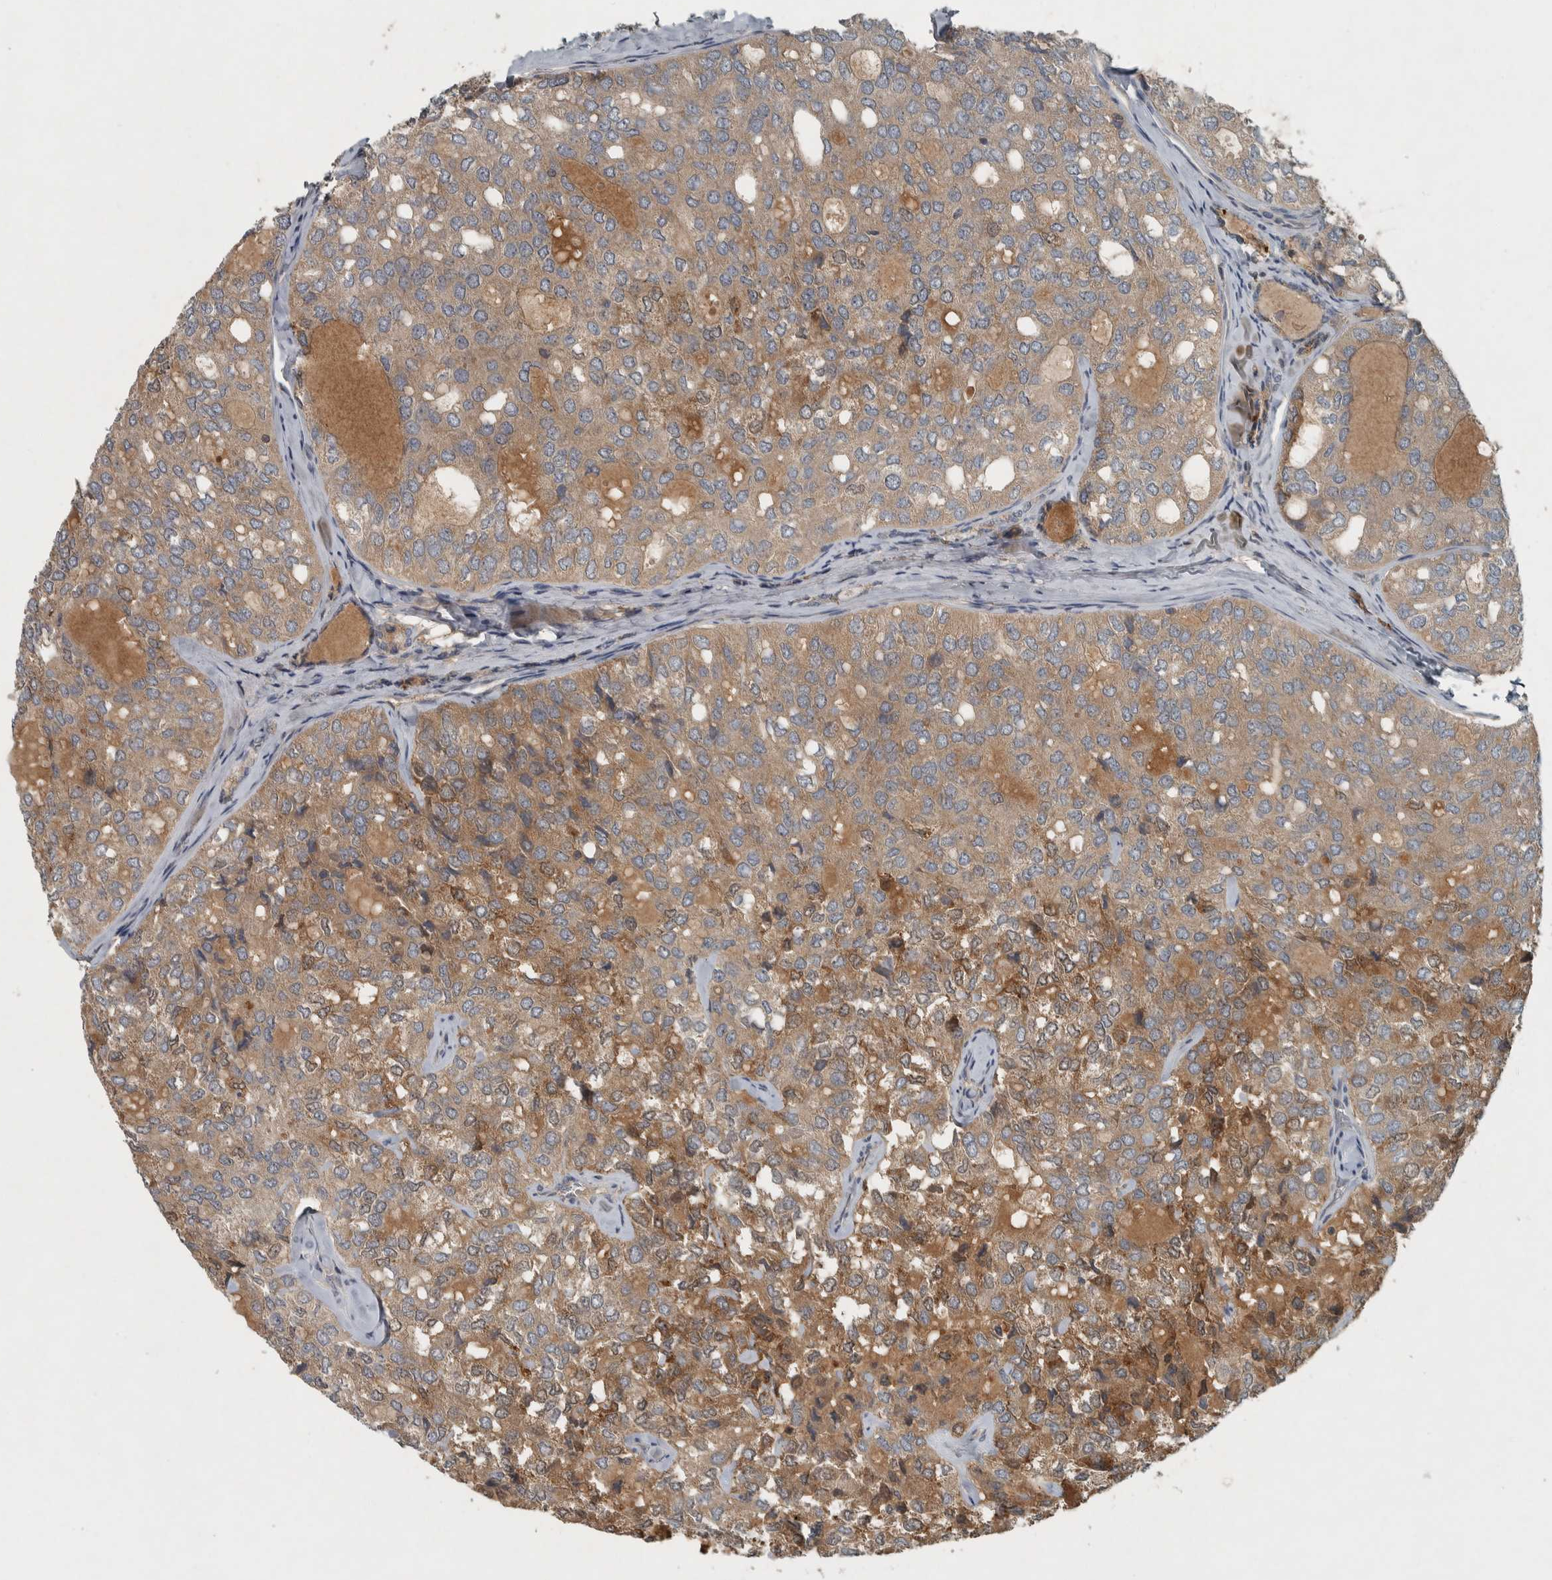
{"staining": {"intensity": "moderate", "quantity": ">75%", "location": "cytoplasmic/membranous"}, "tissue": "thyroid cancer", "cell_type": "Tumor cells", "image_type": "cancer", "snomed": [{"axis": "morphology", "description": "Follicular adenoma carcinoma, NOS"}, {"axis": "topography", "description": "Thyroid gland"}], "caption": "This histopathology image reveals thyroid cancer stained with IHC to label a protein in brown. The cytoplasmic/membranous of tumor cells show moderate positivity for the protein. Nuclei are counter-stained blue.", "gene": "CLCN2", "patient": {"sex": "male", "age": 75}}